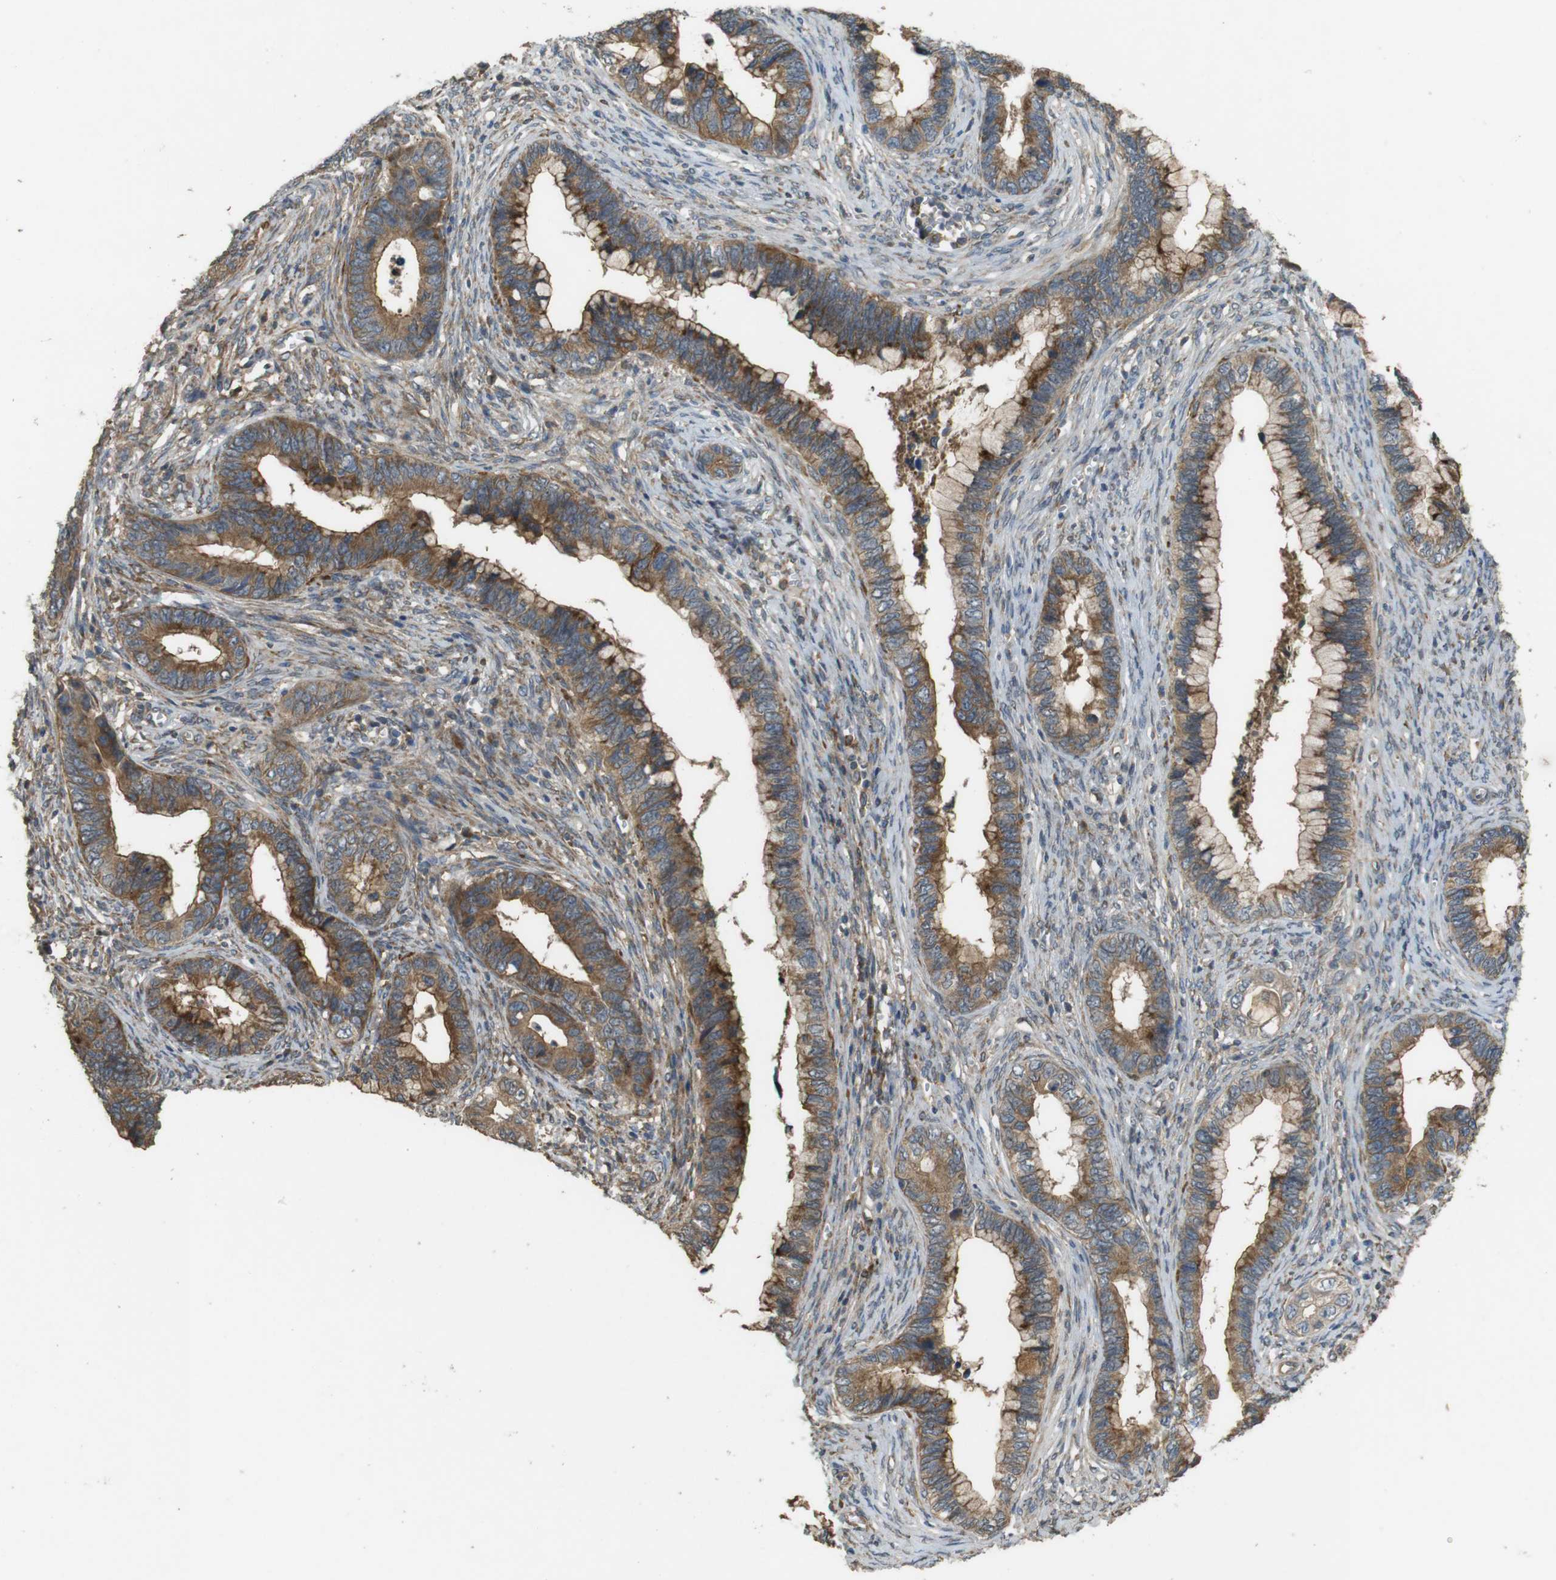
{"staining": {"intensity": "strong", "quantity": ">75%", "location": "cytoplasmic/membranous"}, "tissue": "cervical cancer", "cell_type": "Tumor cells", "image_type": "cancer", "snomed": [{"axis": "morphology", "description": "Adenocarcinoma, NOS"}, {"axis": "topography", "description": "Cervix"}], "caption": "Protein staining demonstrates strong cytoplasmic/membranous expression in about >75% of tumor cells in cervical cancer.", "gene": "ARHGAP24", "patient": {"sex": "female", "age": 44}}